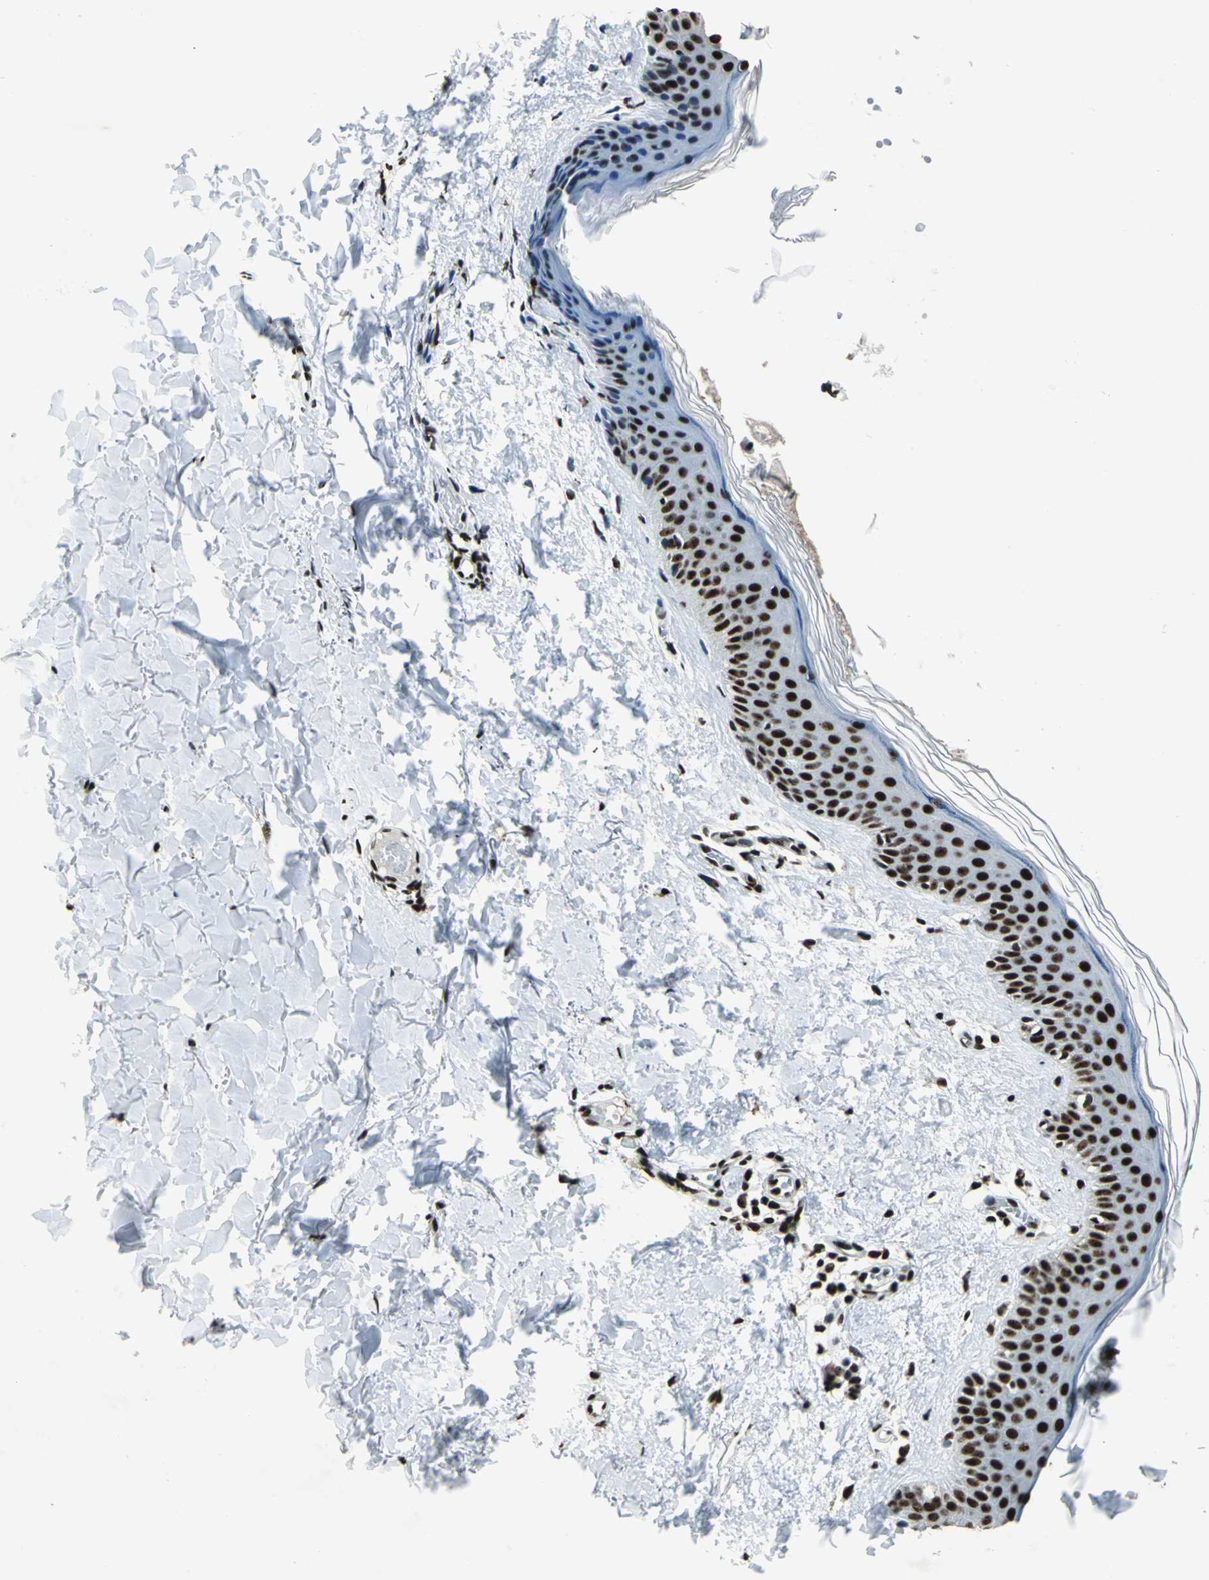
{"staining": {"intensity": "strong", "quantity": ">75%", "location": "nuclear"}, "tissue": "skin", "cell_type": "Fibroblasts", "image_type": "normal", "snomed": [{"axis": "morphology", "description": "Normal tissue, NOS"}, {"axis": "topography", "description": "Skin"}], "caption": "The micrograph exhibits immunohistochemical staining of benign skin. There is strong nuclear staining is seen in about >75% of fibroblasts.", "gene": "UBTF", "patient": {"sex": "female", "age": 56}}